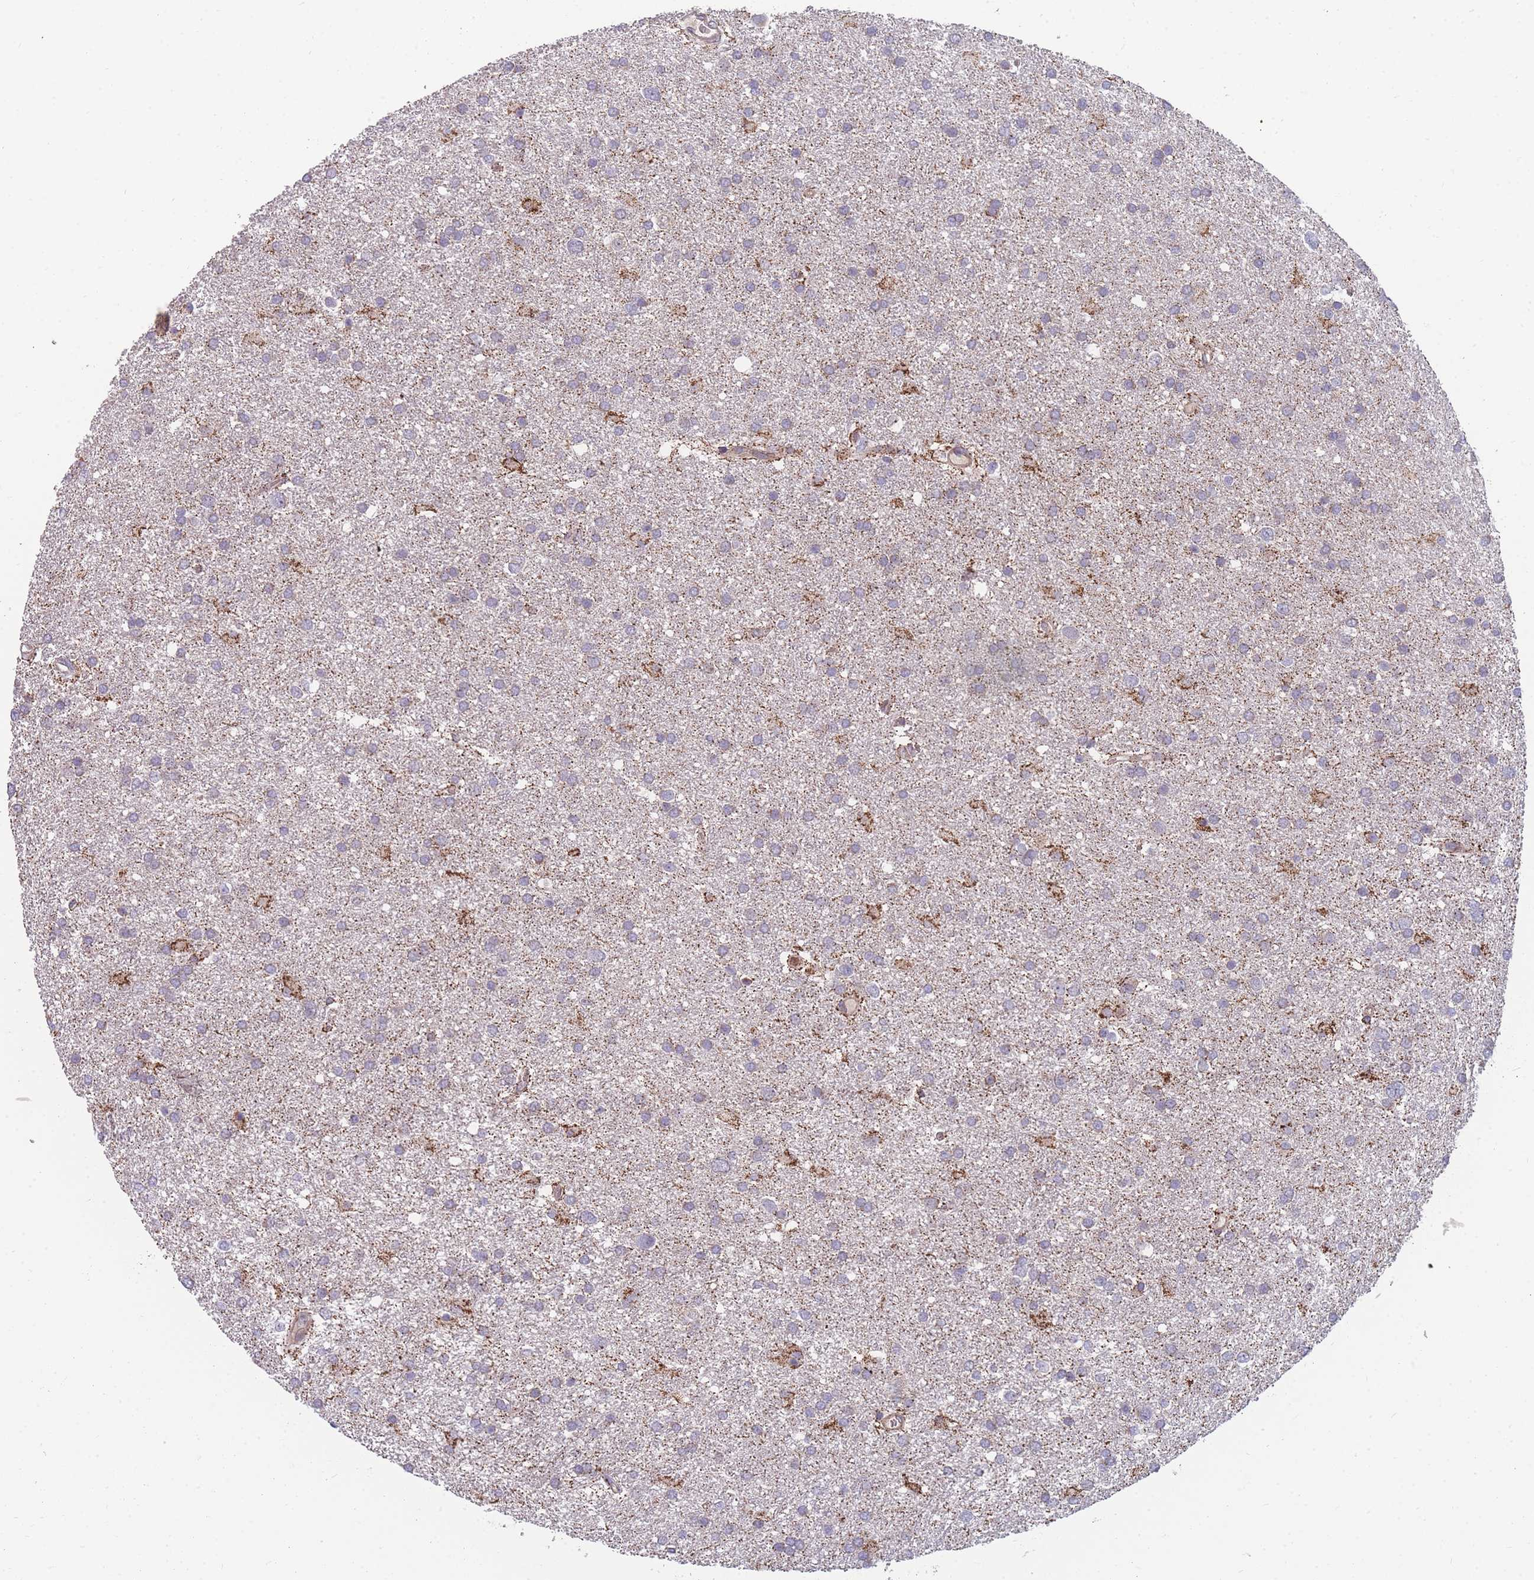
{"staining": {"intensity": "negative", "quantity": "none", "location": "none"}, "tissue": "glioma", "cell_type": "Tumor cells", "image_type": "cancer", "snomed": [{"axis": "morphology", "description": "Glioma, malignant, Low grade"}, {"axis": "topography", "description": "Brain"}], "caption": "An IHC micrograph of glioma is shown. There is no staining in tumor cells of glioma.", "gene": "SLC35B4", "patient": {"sex": "female", "age": 32}}